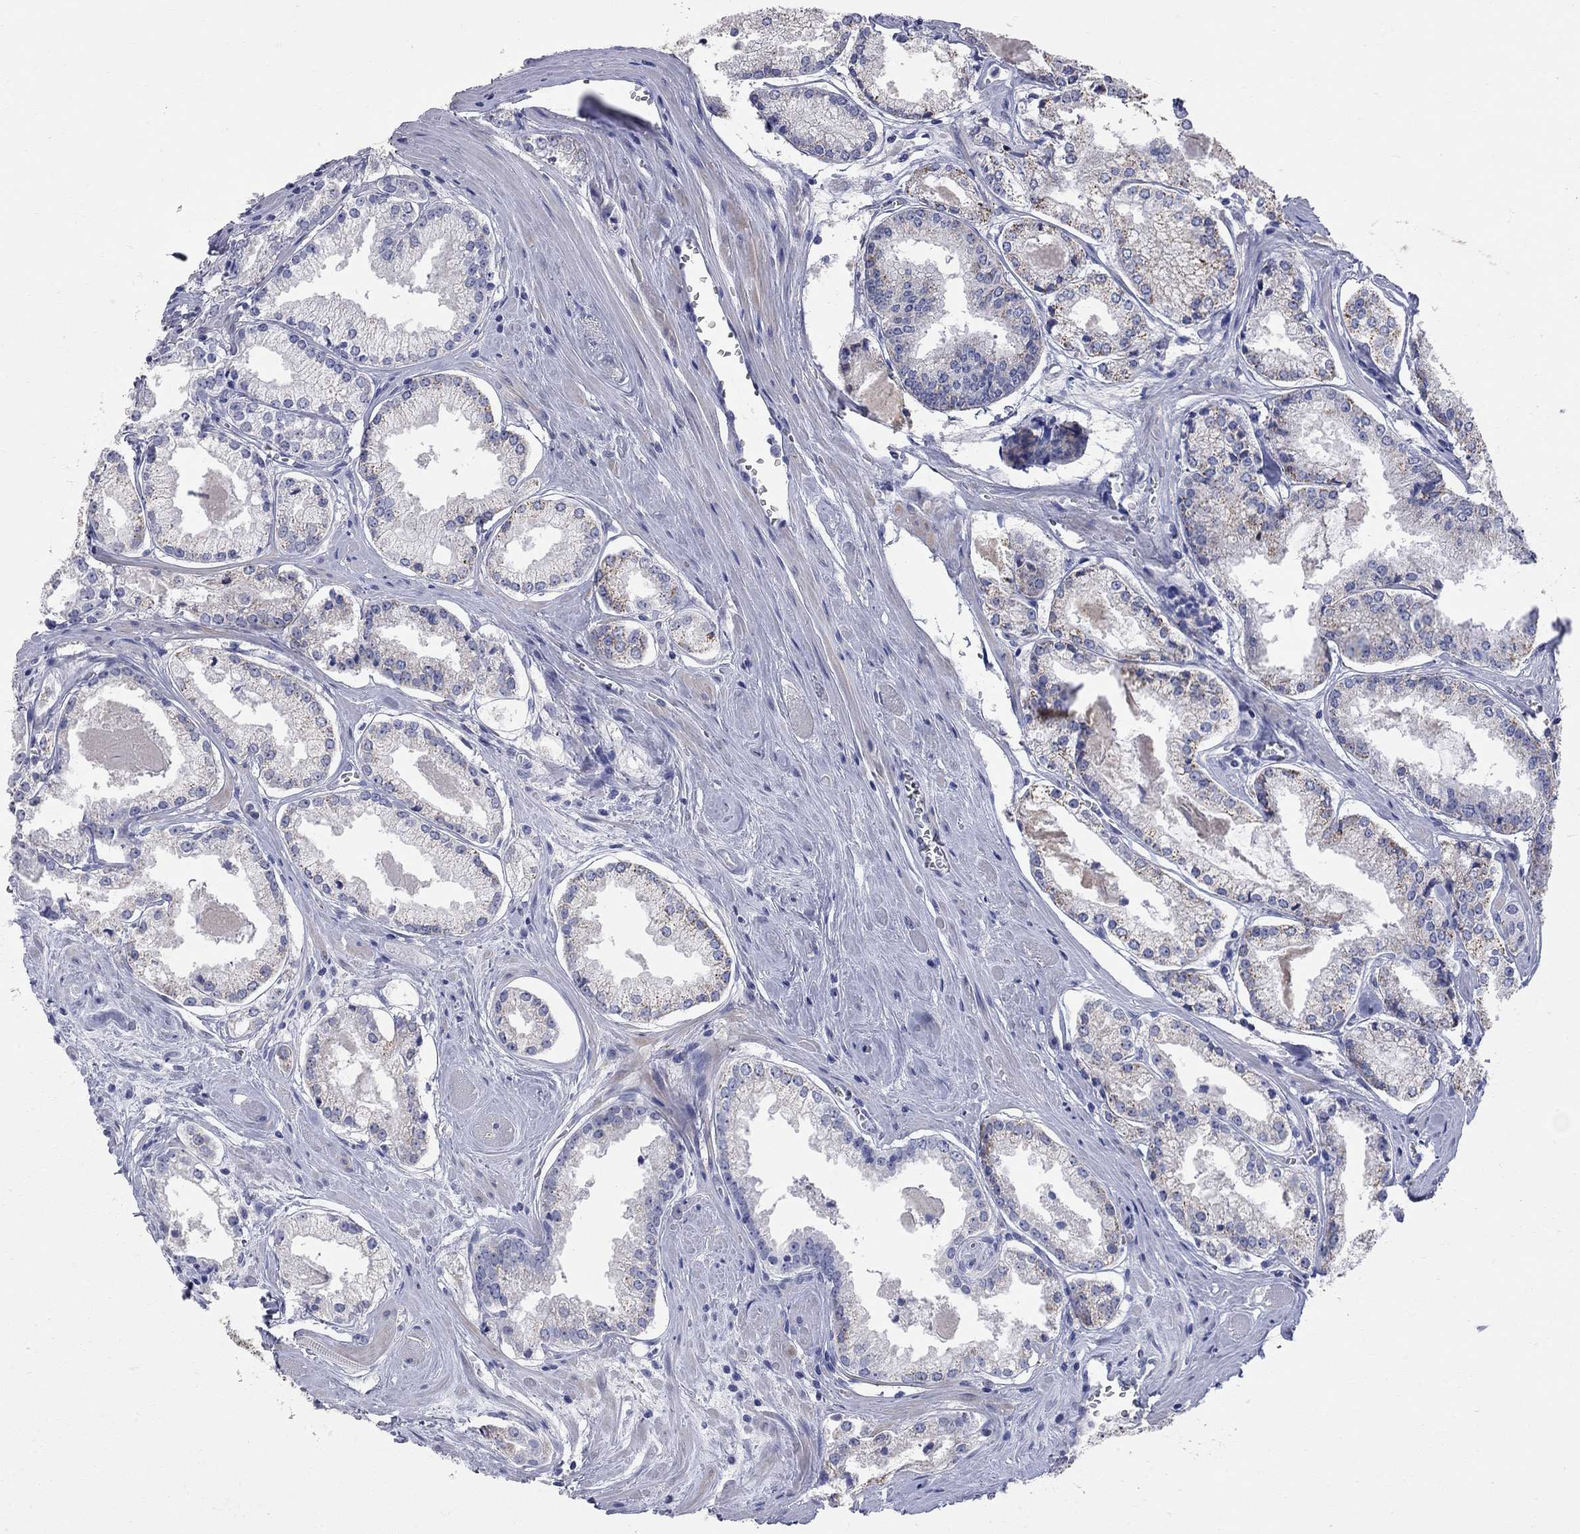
{"staining": {"intensity": "strong", "quantity": "<25%", "location": "cytoplasmic/membranous"}, "tissue": "prostate cancer", "cell_type": "Tumor cells", "image_type": "cancer", "snomed": [{"axis": "morphology", "description": "Adenocarcinoma, NOS"}, {"axis": "topography", "description": "Prostate"}], "caption": "A medium amount of strong cytoplasmic/membranous positivity is identified in approximately <25% of tumor cells in prostate cancer (adenocarcinoma) tissue.", "gene": "FAM221B", "patient": {"sex": "male", "age": 72}}